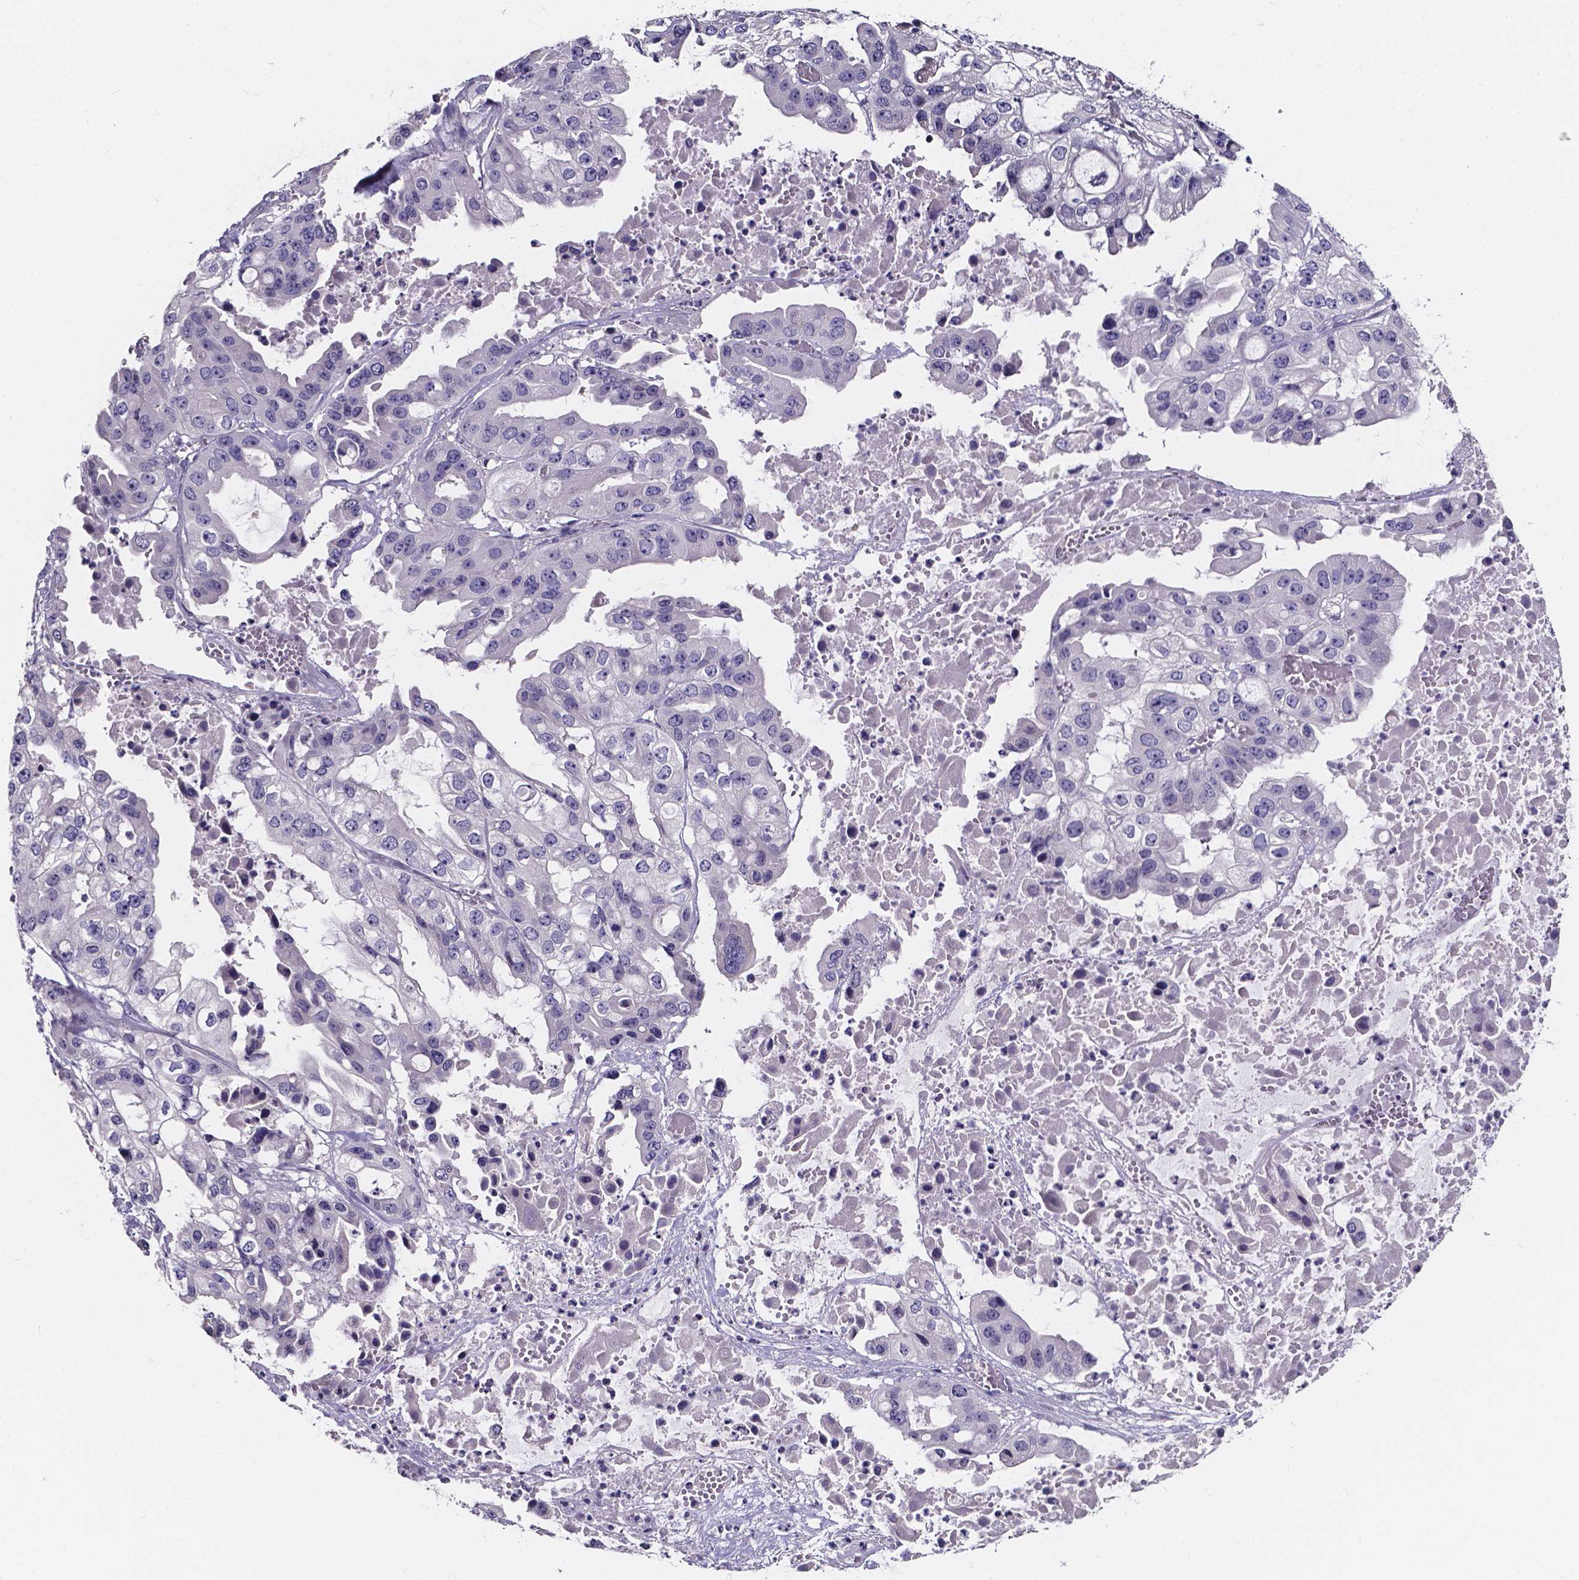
{"staining": {"intensity": "negative", "quantity": "none", "location": "none"}, "tissue": "ovarian cancer", "cell_type": "Tumor cells", "image_type": "cancer", "snomed": [{"axis": "morphology", "description": "Cystadenocarcinoma, serous, NOS"}, {"axis": "topography", "description": "Ovary"}], "caption": "Immunohistochemistry photomicrograph of neoplastic tissue: ovarian cancer stained with DAB (3,3'-diaminobenzidine) exhibits no significant protein positivity in tumor cells. (IHC, brightfield microscopy, high magnification).", "gene": "SPOCD1", "patient": {"sex": "female", "age": 56}}